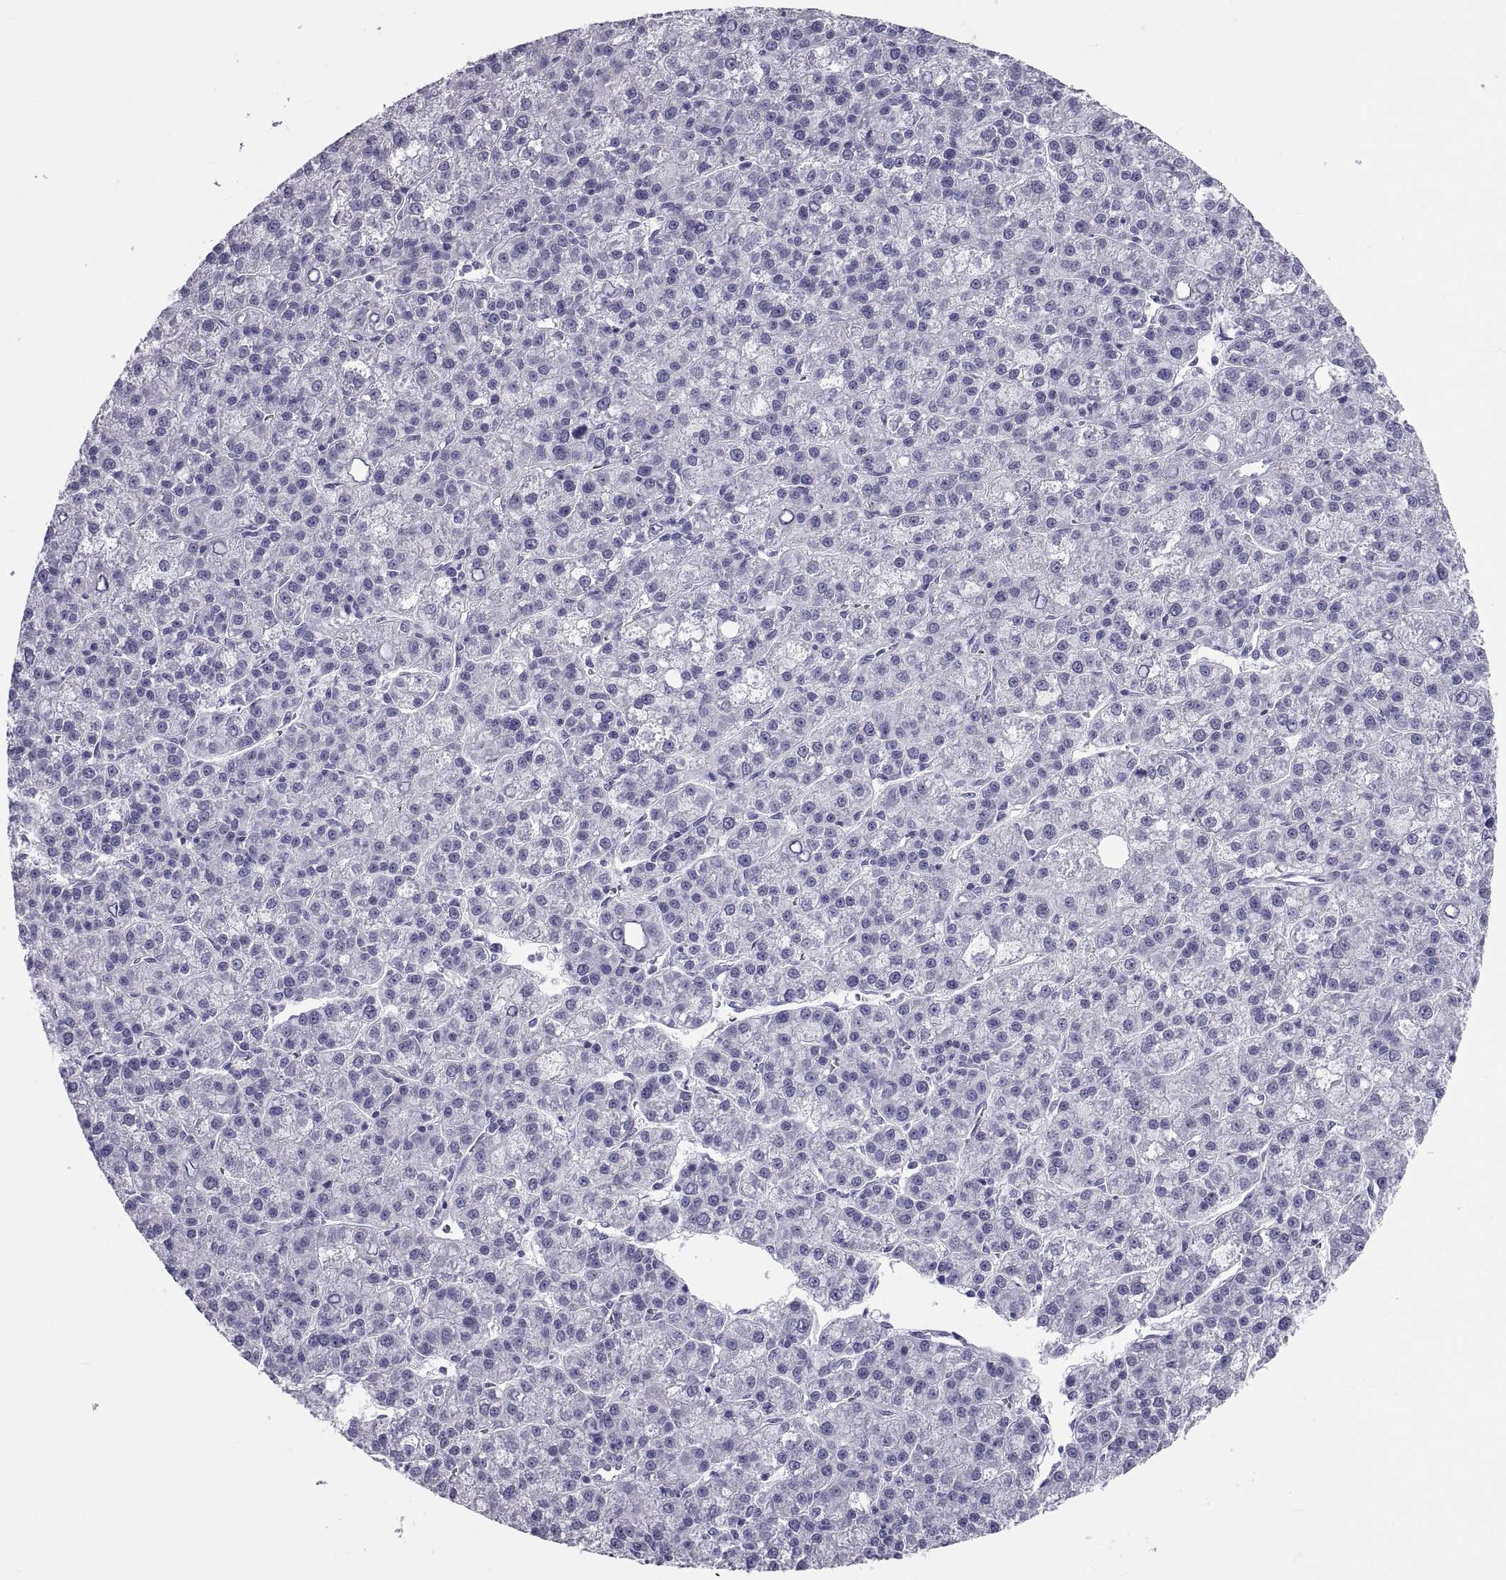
{"staining": {"intensity": "negative", "quantity": "none", "location": "none"}, "tissue": "liver cancer", "cell_type": "Tumor cells", "image_type": "cancer", "snomed": [{"axis": "morphology", "description": "Carcinoma, Hepatocellular, NOS"}, {"axis": "topography", "description": "Liver"}], "caption": "Immunohistochemical staining of liver cancer displays no significant expression in tumor cells.", "gene": "DEFB129", "patient": {"sex": "female", "age": 60}}